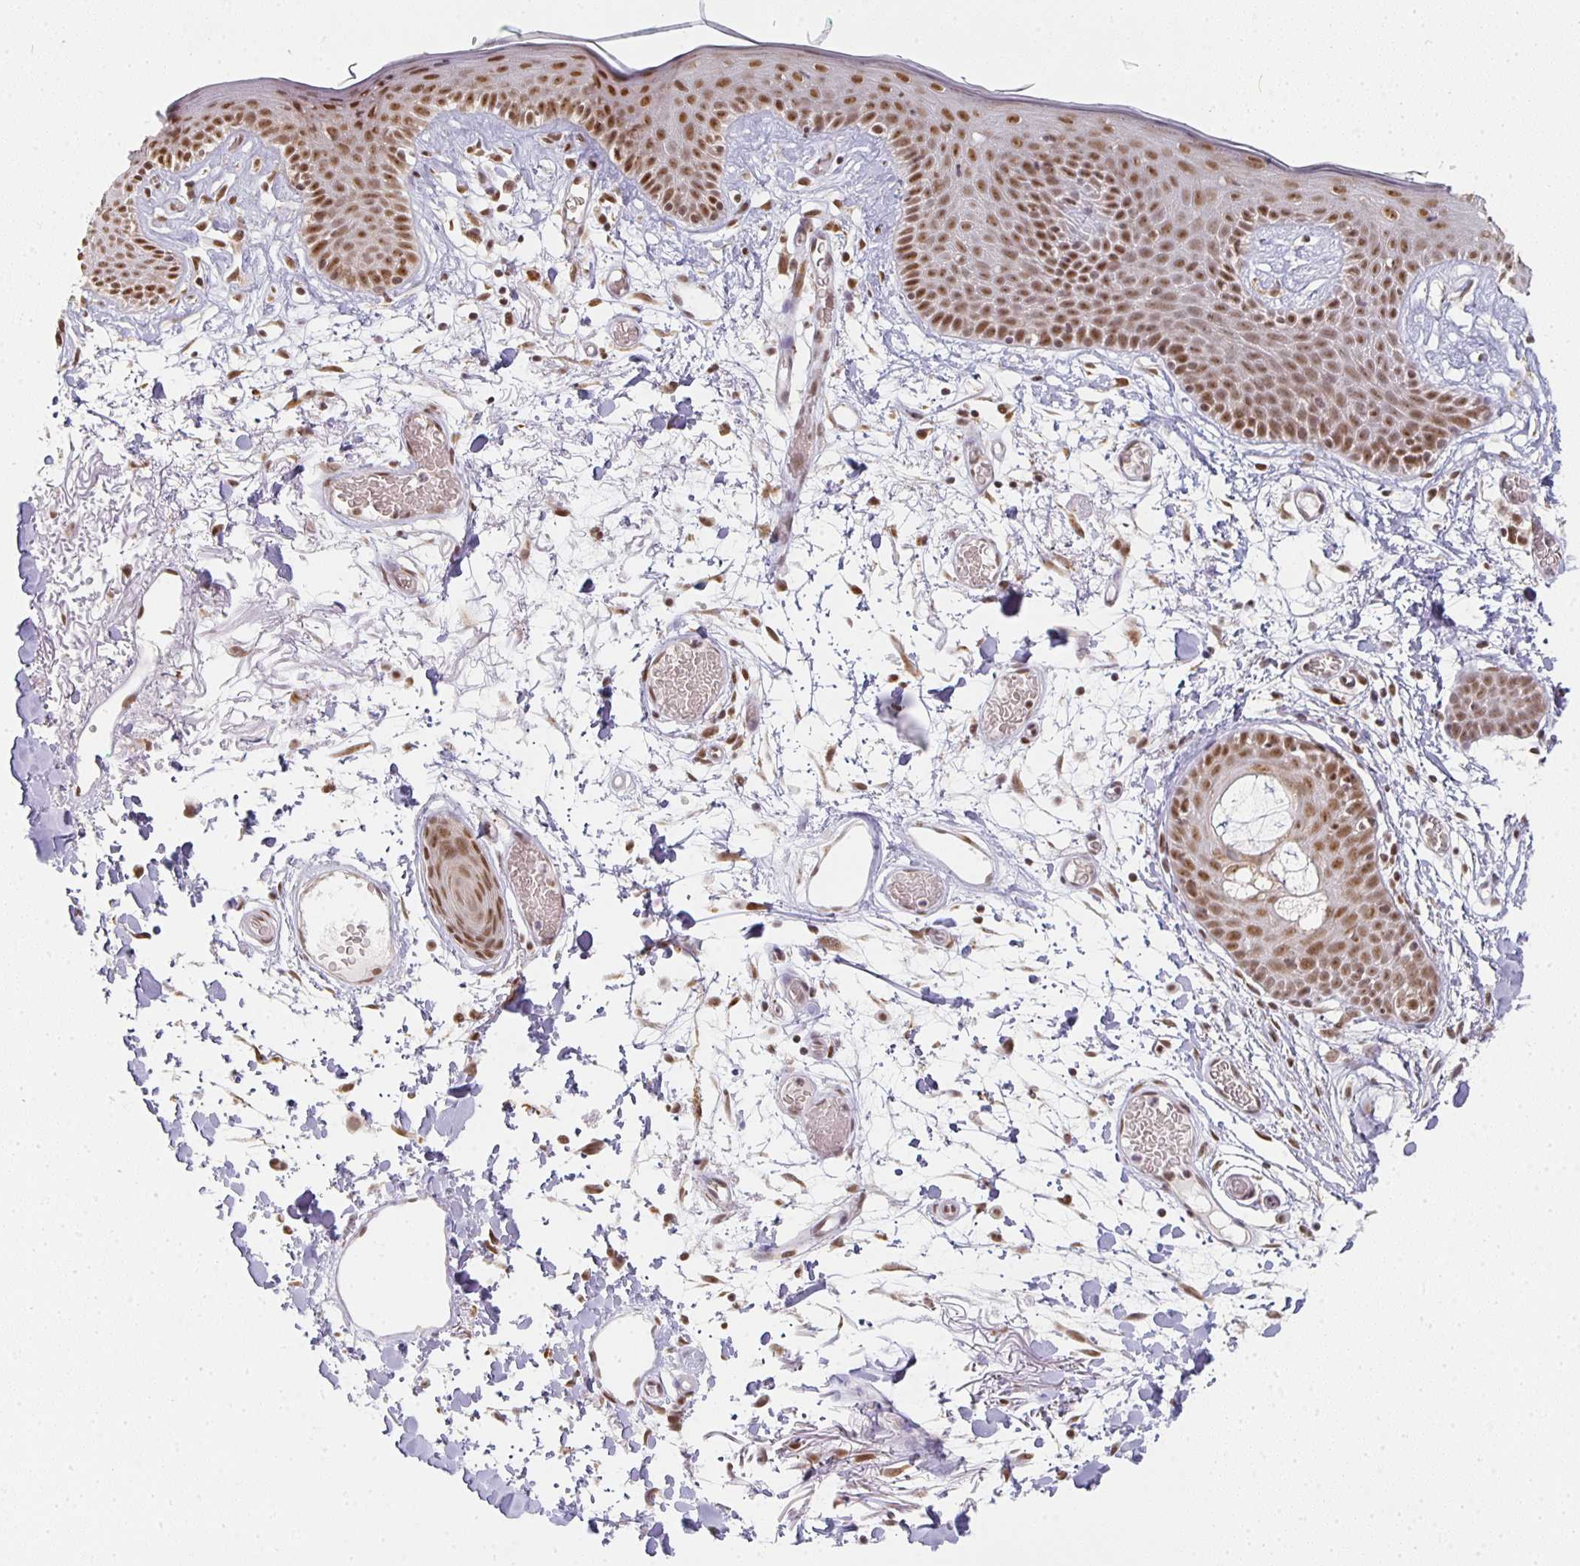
{"staining": {"intensity": "moderate", "quantity": ">75%", "location": "nuclear"}, "tissue": "skin", "cell_type": "Fibroblasts", "image_type": "normal", "snomed": [{"axis": "morphology", "description": "Normal tissue, NOS"}, {"axis": "topography", "description": "Skin"}], "caption": "A high-resolution micrograph shows IHC staining of benign skin, which displays moderate nuclear expression in about >75% of fibroblasts.", "gene": "SMARCA2", "patient": {"sex": "male", "age": 79}}